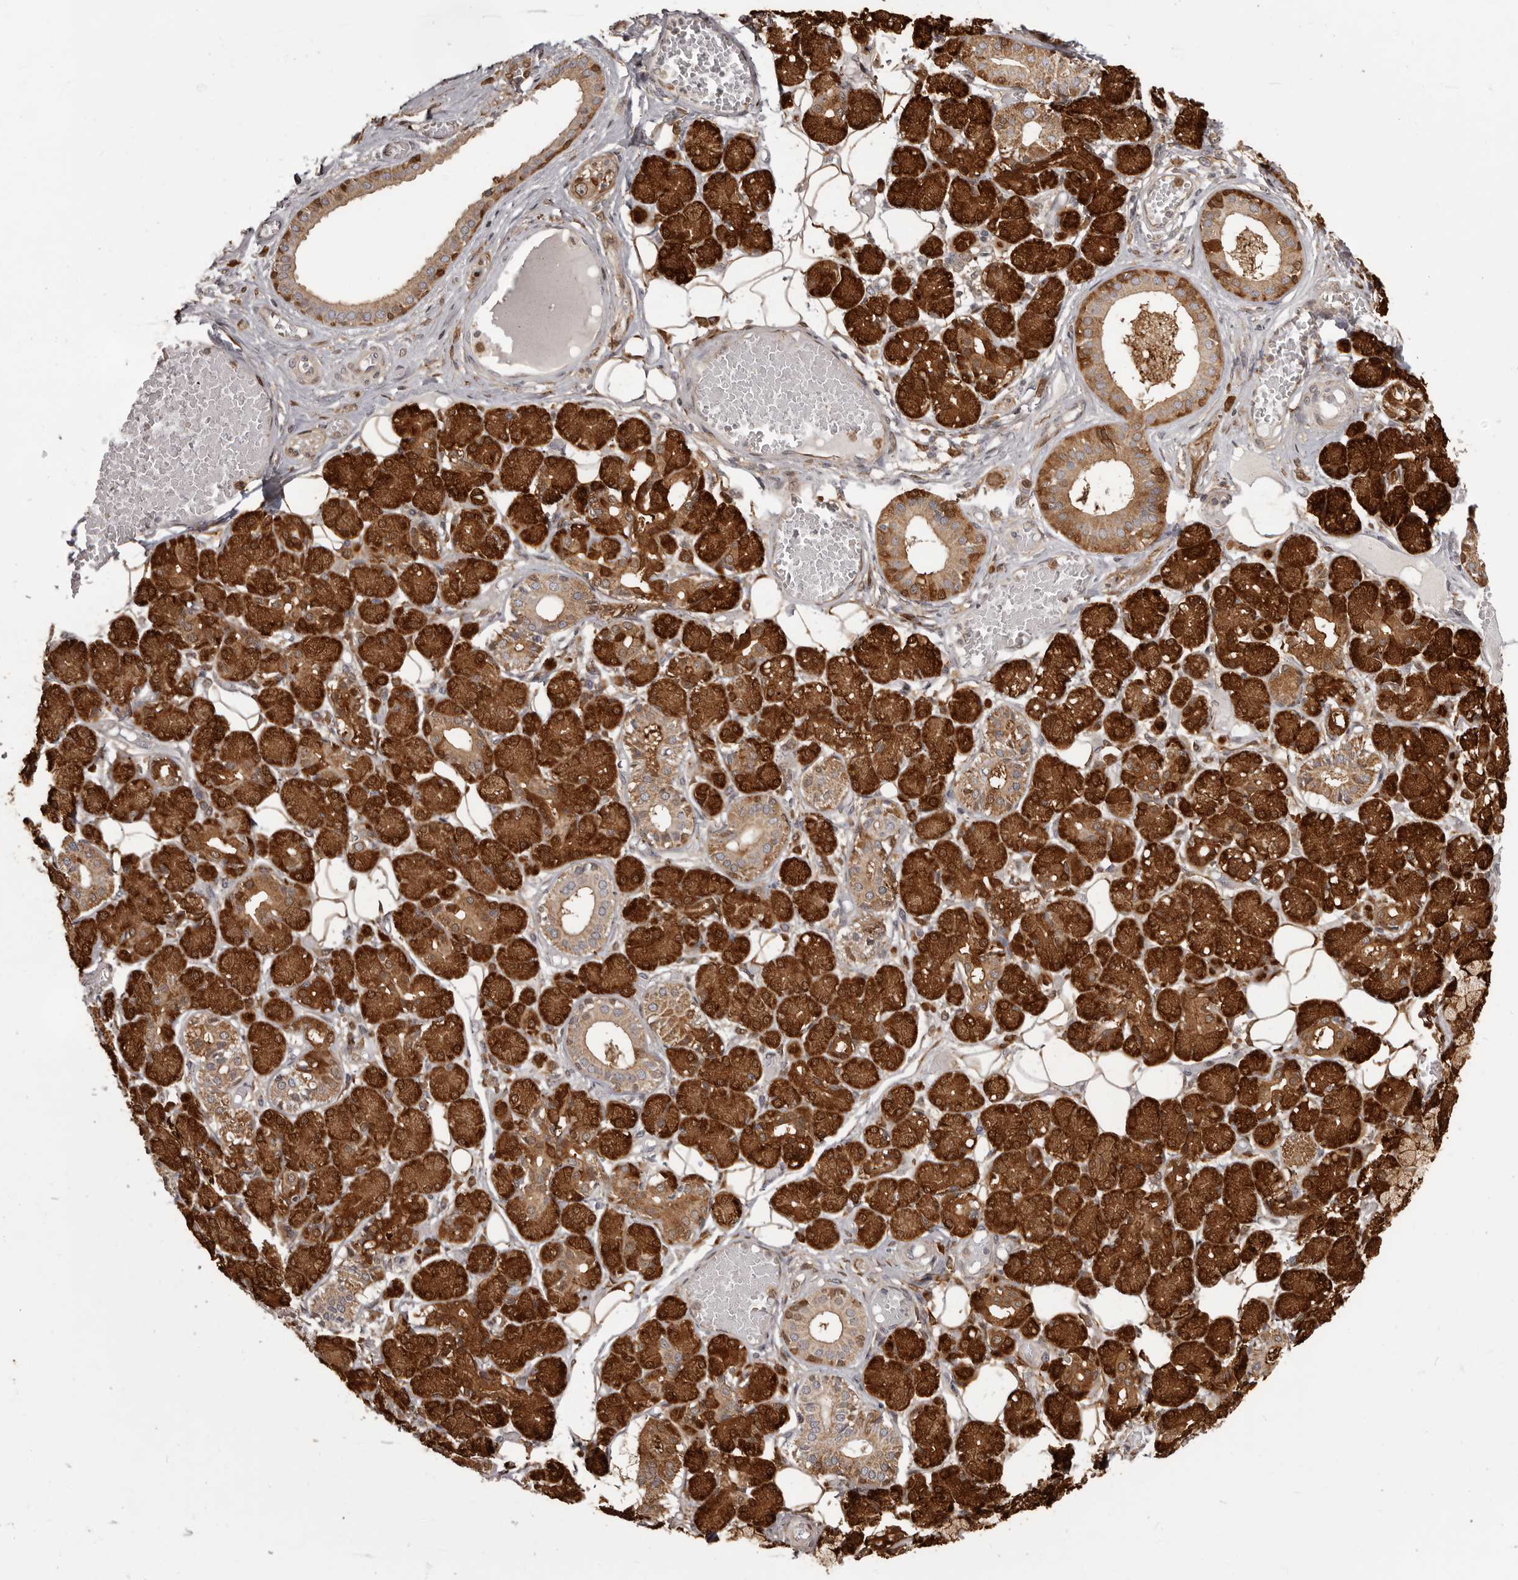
{"staining": {"intensity": "strong", "quantity": ">75%", "location": "cytoplasmic/membranous"}, "tissue": "salivary gland", "cell_type": "Glandular cells", "image_type": "normal", "snomed": [{"axis": "morphology", "description": "Normal tissue, NOS"}, {"axis": "topography", "description": "Salivary gland"}], "caption": "Strong cytoplasmic/membranous staining is appreciated in approximately >75% of glandular cells in unremarkable salivary gland. (IHC, brightfield microscopy, high magnification).", "gene": "GFOD1", "patient": {"sex": "male", "age": 63}}